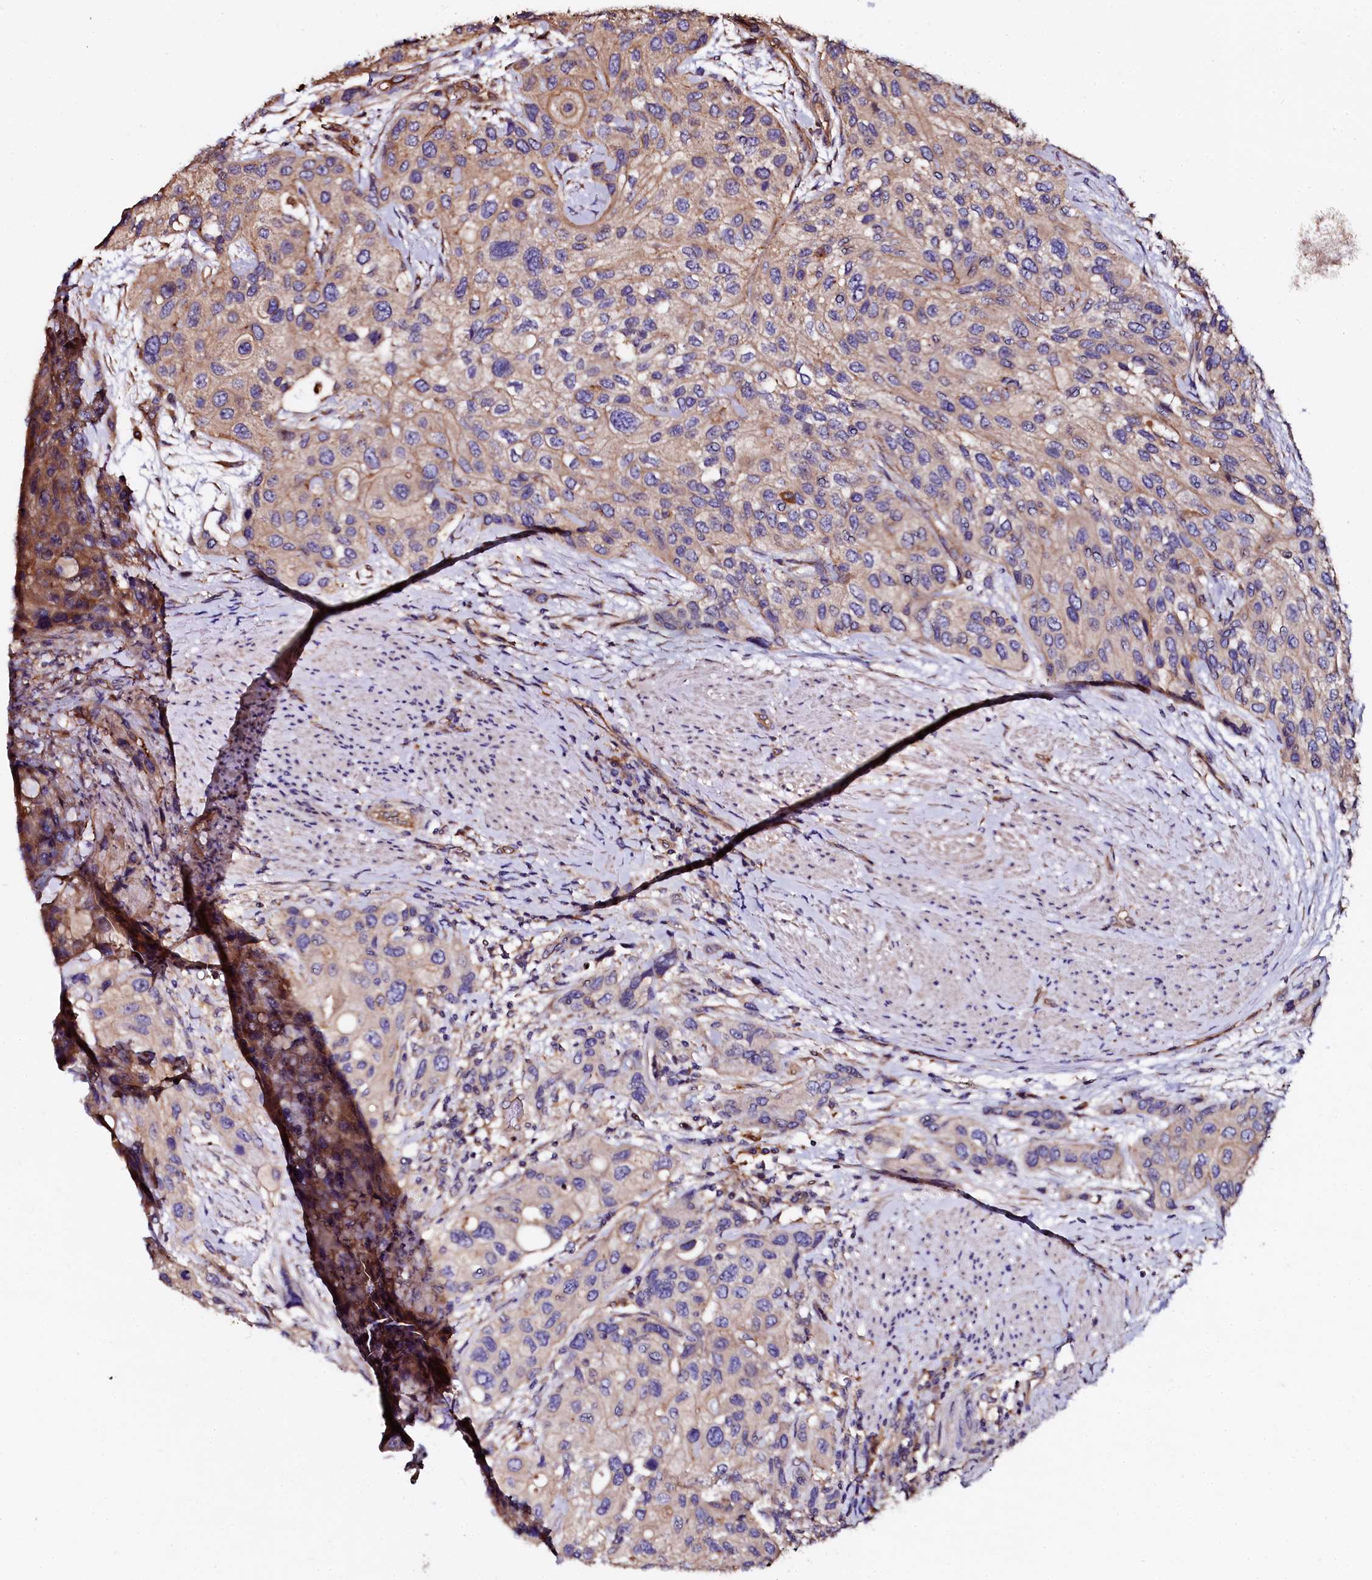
{"staining": {"intensity": "weak", "quantity": ">75%", "location": "cytoplasmic/membranous"}, "tissue": "urothelial cancer", "cell_type": "Tumor cells", "image_type": "cancer", "snomed": [{"axis": "morphology", "description": "Normal tissue, NOS"}, {"axis": "morphology", "description": "Urothelial carcinoma, High grade"}, {"axis": "topography", "description": "Vascular tissue"}, {"axis": "topography", "description": "Urinary bladder"}], "caption": "The immunohistochemical stain shows weak cytoplasmic/membranous staining in tumor cells of urothelial cancer tissue.", "gene": "APPL2", "patient": {"sex": "female", "age": 56}}